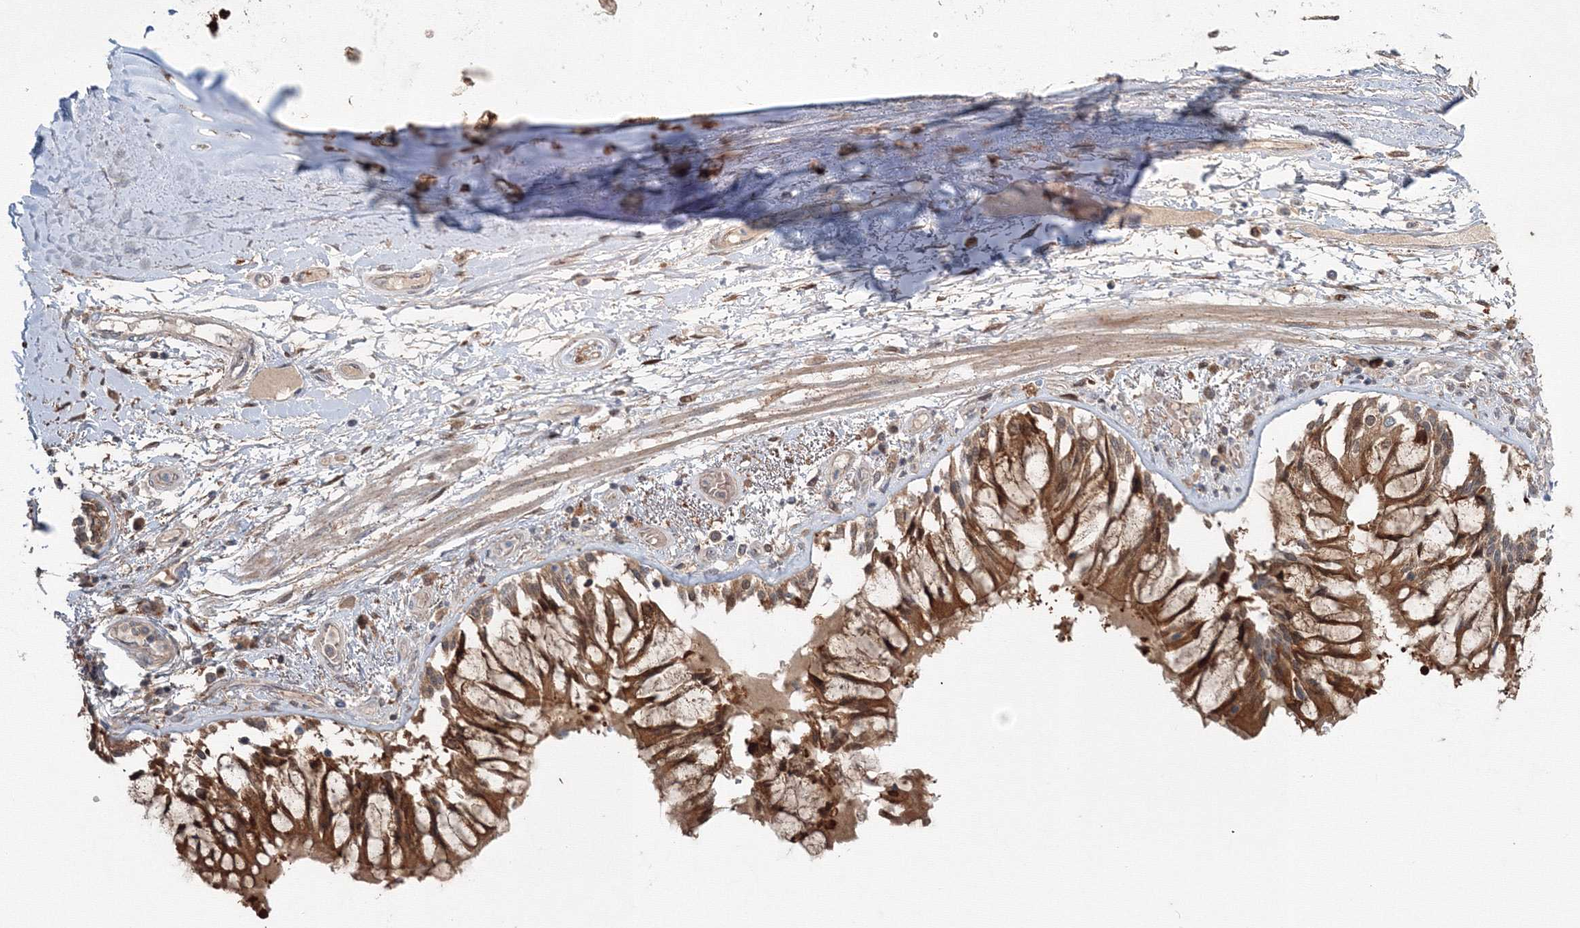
{"staining": {"intensity": "moderate", "quantity": ">75%", "location": "cytoplasmic/membranous"}, "tissue": "adipose tissue", "cell_type": "Adipocytes", "image_type": "normal", "snomed": [{"axis": "morphology", "description": "Normal tissue, NOS"}, {"axis": "topography", "description": "Cartilage tissue"}, {"axis": "topography", "description": "Bronchus"}, {"axis": "topography", "description": "Lung"}, {"axis": "topography", "description": "Peripheral nerve tissue"}], "caption": "IHC histopathology image of normal adipose tissue: adipose tissue stained using IHC shows medium levels of moderate protein expression localized specifically in the cytoplasmic/membranous of adipocytes, appearing as a cytoplasmic/membranous brown color.", "gene": "MKRN2", "patient": {"sex": "female", "age": 49}}